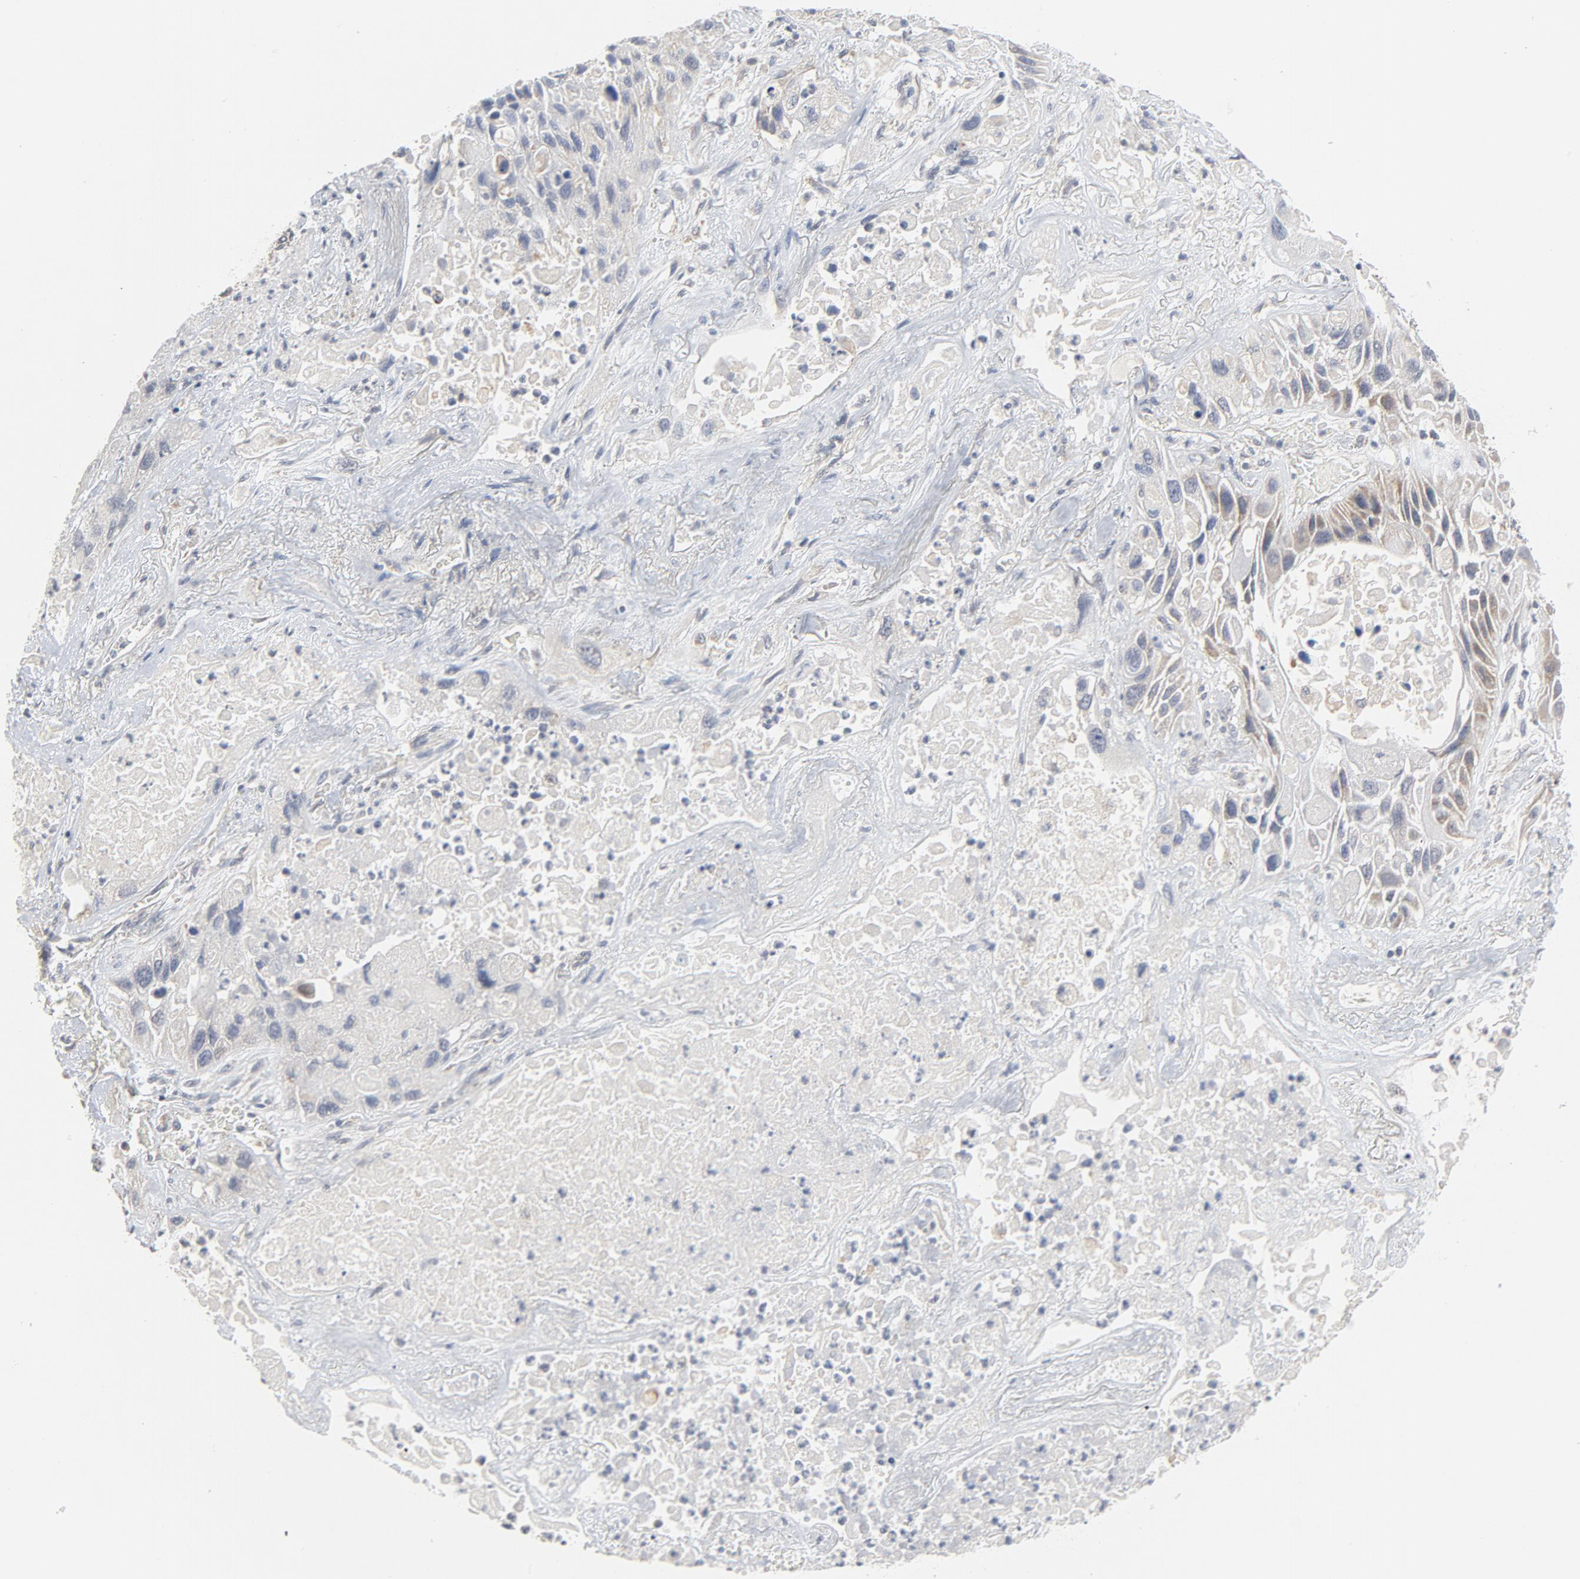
{"staining": {"intensity": "moderate", "quantity": "25%-75%", "location": "cytoplasmic/membranous"}, "tissue": "lung cancer", "cell_type": "Tumor cells", "image_type": "cancer", "snomed": [{"axis": "morphology", "description": "Squamous cell carcinoma, NOS"}, {"axis": "topography", "description": "Lung"}], "caption": "Squamous cell carcinoma (lung) was stained to show a protein in brown. There is medium levels of moderate cytoplasmic/membranous expression in approximately 25%-75% of tumor cells.", "gene": "C14orf119", "patient": {"sex": "female", "age": 76}}